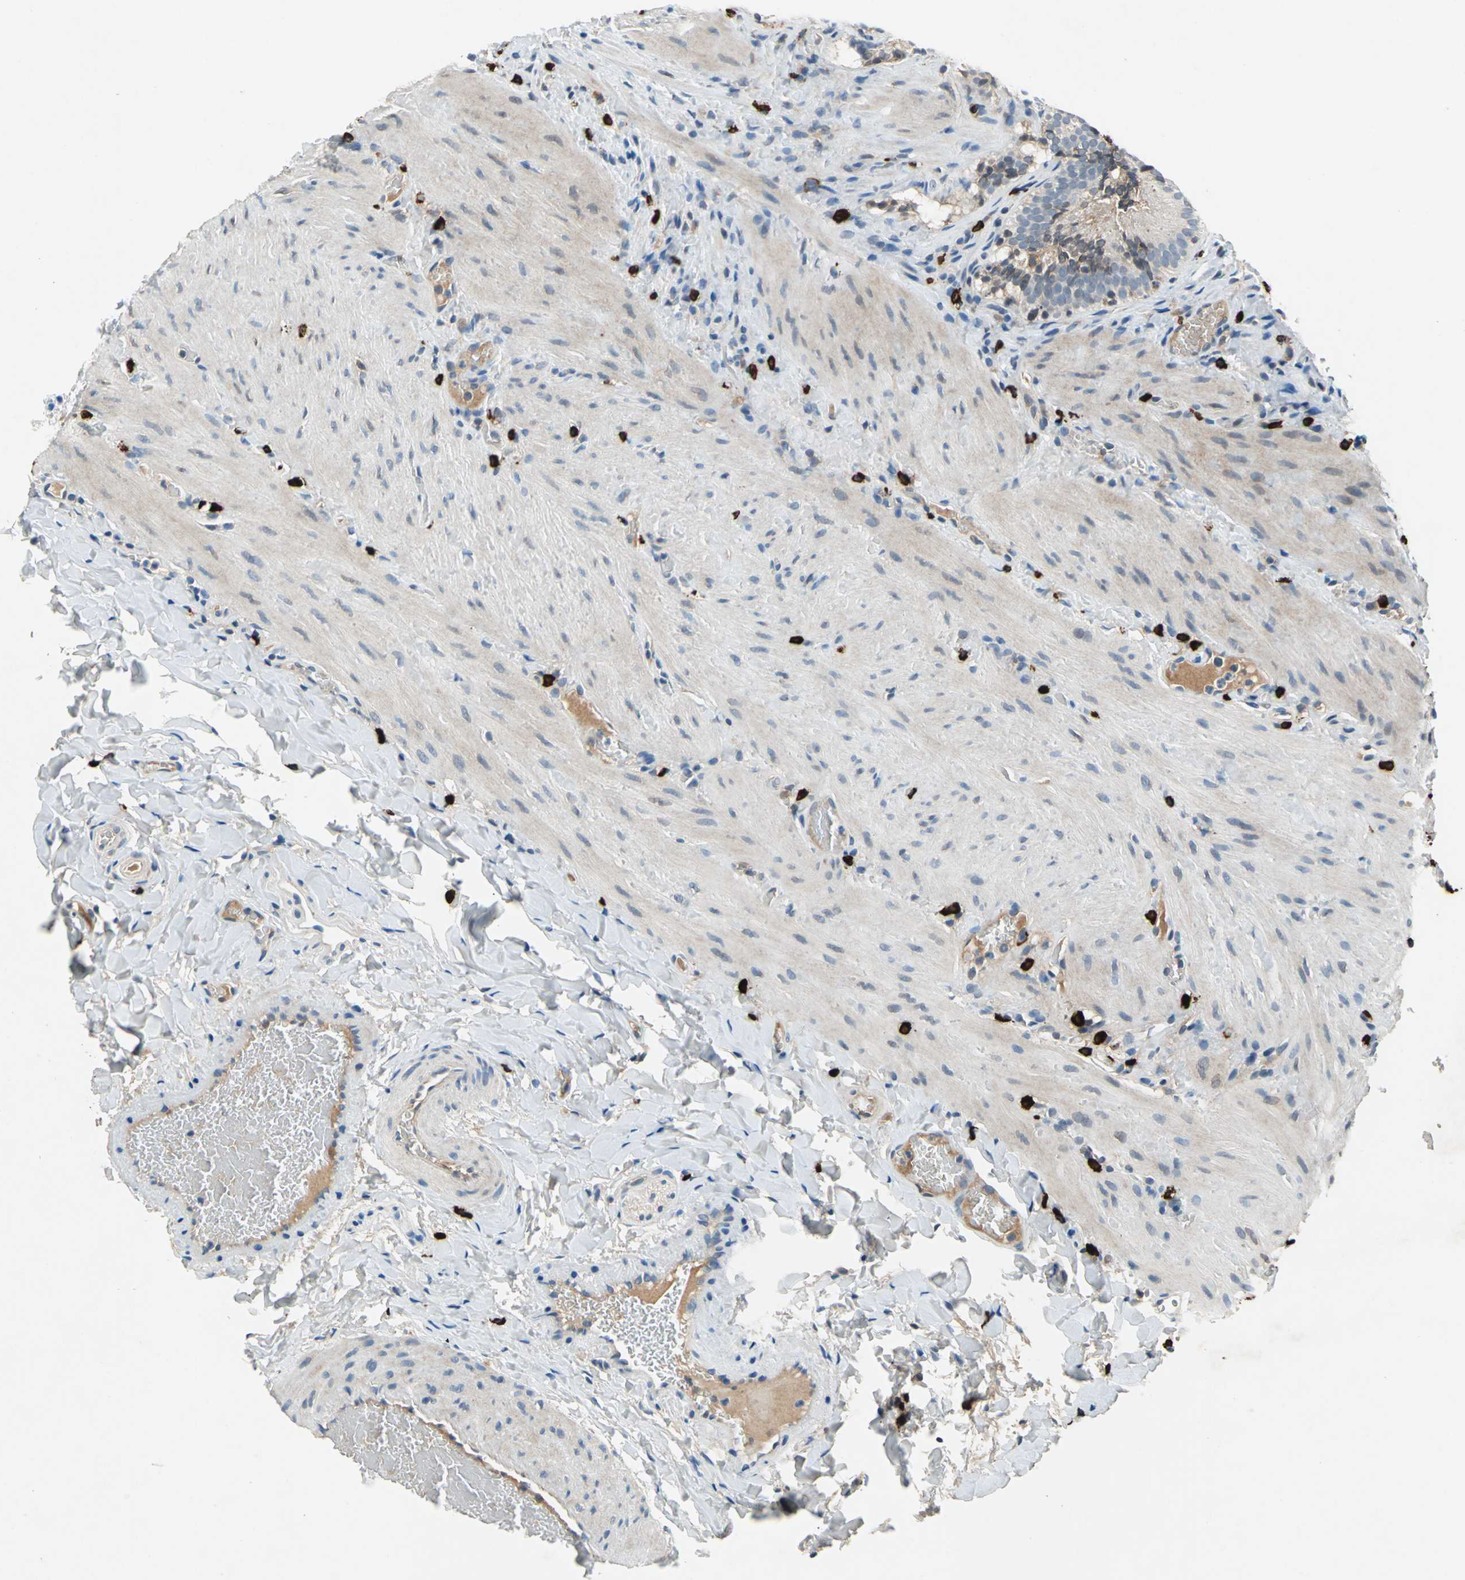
{"staining": {"intensity": "weak", "quantity": "25%-75%", "location": "cytoplasmic/membranous"}, "tissue": "gallbladder", "cell_type": "Glandular cells", "image_type": "normal", "snomed": [{"axis": "morphology", "description": "Normal tissue, NOS"}, {"axis": "topography", "description": "Gallbladder"}], "caption": "High-magnification brightfield microscopy of benign gallbladder stained with DAB (3,3'-diaminobenzidine) (brown) and counterstained with hematoxylin (blue). glandular cells exhibit weak cytoplasmic/membranous staining is seen in about25%-75% of cells. (Stains: DAB in brown, nuclei in blue, Microscopy: brightfield microscopy at high magnification).", "gene": "SLC19A2", "patient": {"sex": "female", "age": 24}}